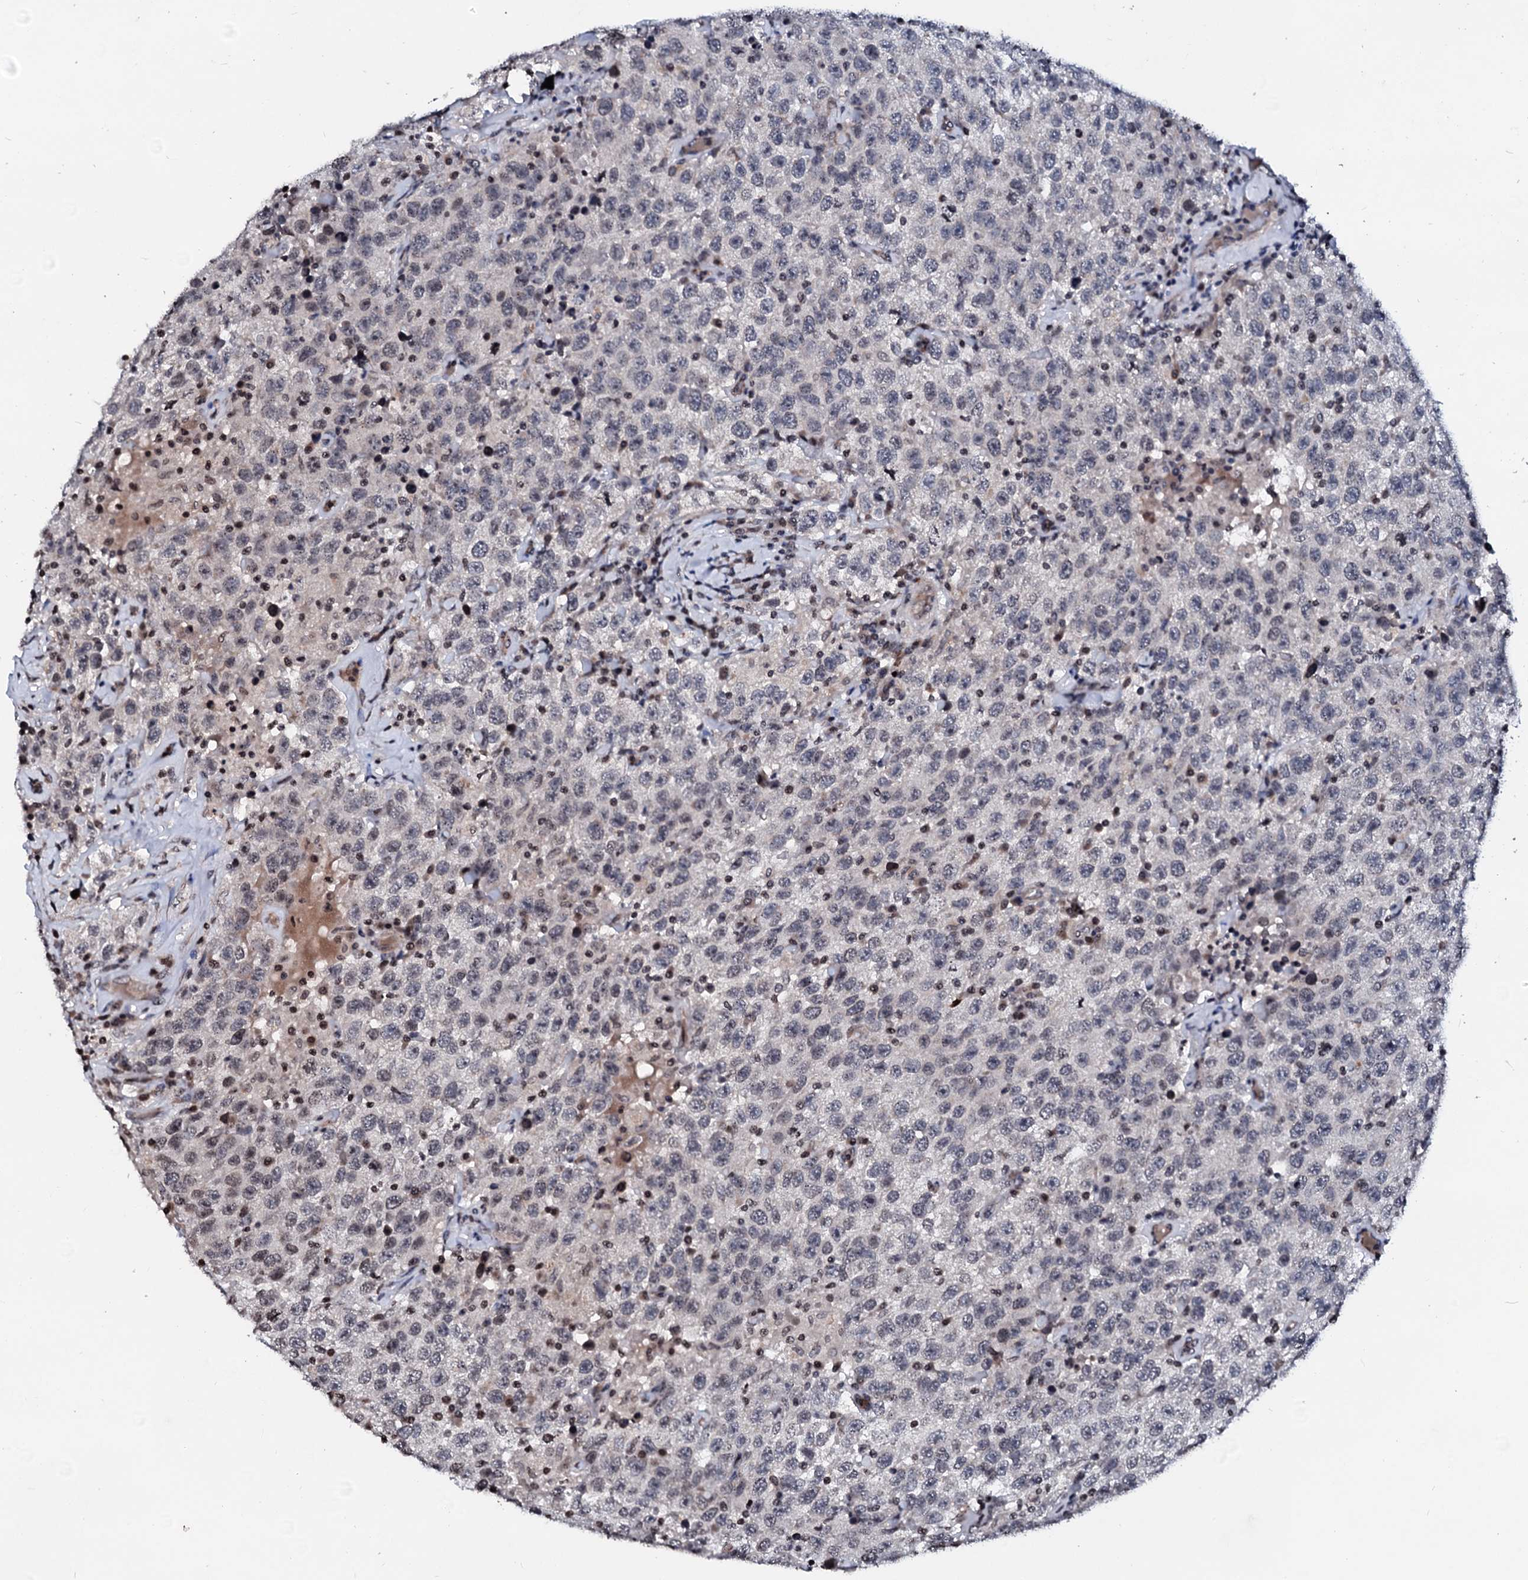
{"staining": {"intensity": "weak", "quantity": "<25%", "location": "nuclear"}, "tissue": "testis cancer", "cell_type": "Tumor cells", "image_type": "cancer", "snomed": [{"axis": "morphology", "description": "Seminoma, NOS"}, {"axis": "topography", "description": "Testis"}], "caption": "Tumor cells show no significant positivity in testis cancer (seminoma).", "gene": "LSM11", "patient": {"sex": "male", "age": 41}}